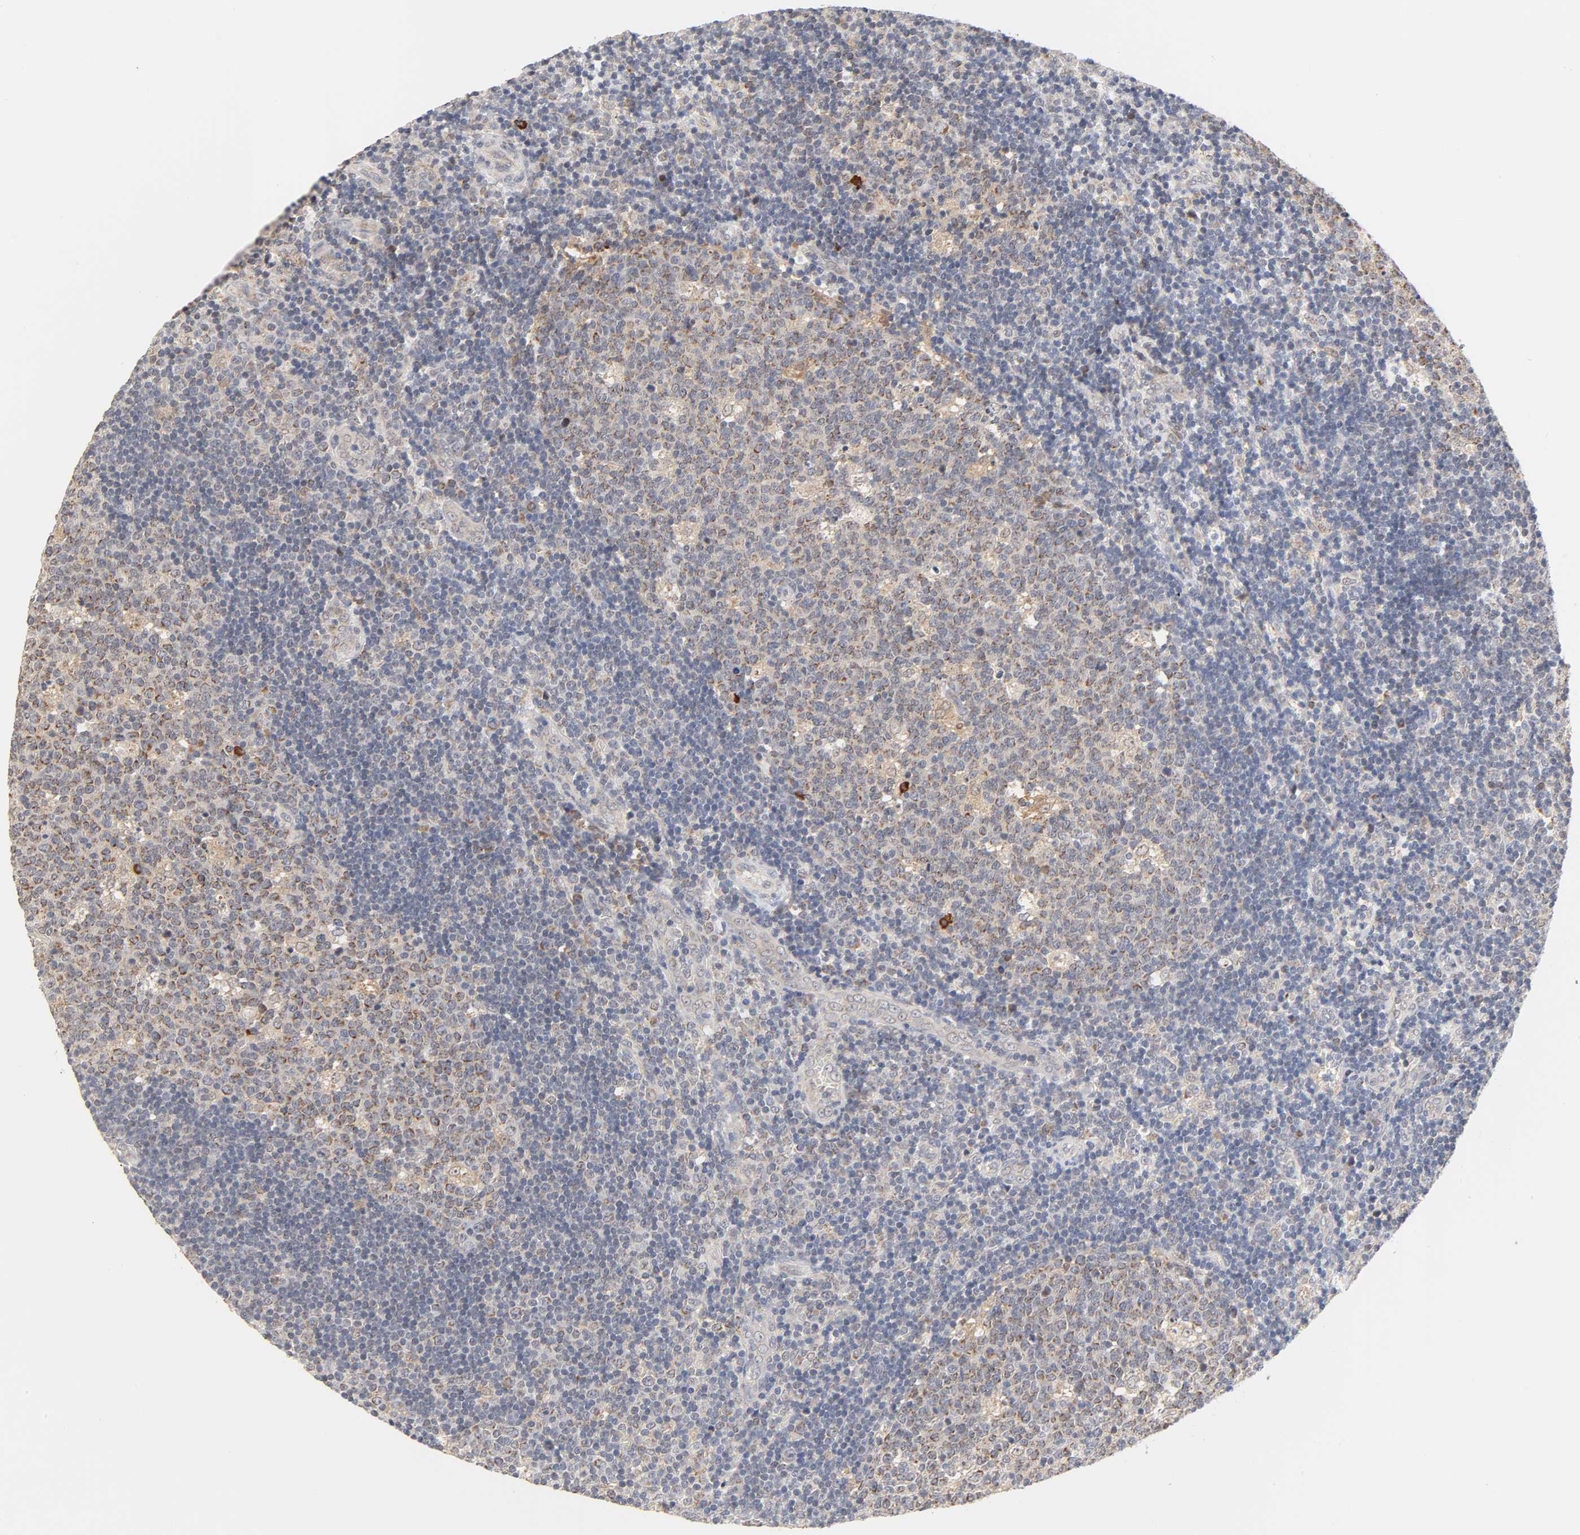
{"staining": {"intensity": "strong", "quantity": "<25%", "location": "cytoplasmic/membranous"}, "tissue": "lymph node", "cell_type": "Germinal center cells", "image_type": "normal", "snomed": [{"axis": "morphology", "description": "Normal tissue, NOS"}, {"axis": "topography", "description": "Lymph node"}, {"axis": "topography", "description": "Salivary gland"}], "caption": "Immunohistochemistry (DAB) staining of unremarkable human lymph node shows strong cytoplasmic/membranous protein expression in about <25% of germinal center cells. The staining was performed using DAB (3,3'-diaminobenzidine) to visualize the protein expression in brown, while the nuclei were stained in blue with hematoxylin (Magnification: 20x).", "gene": "GSTZ1", "patient": {"sex": "male", "age": 8}}